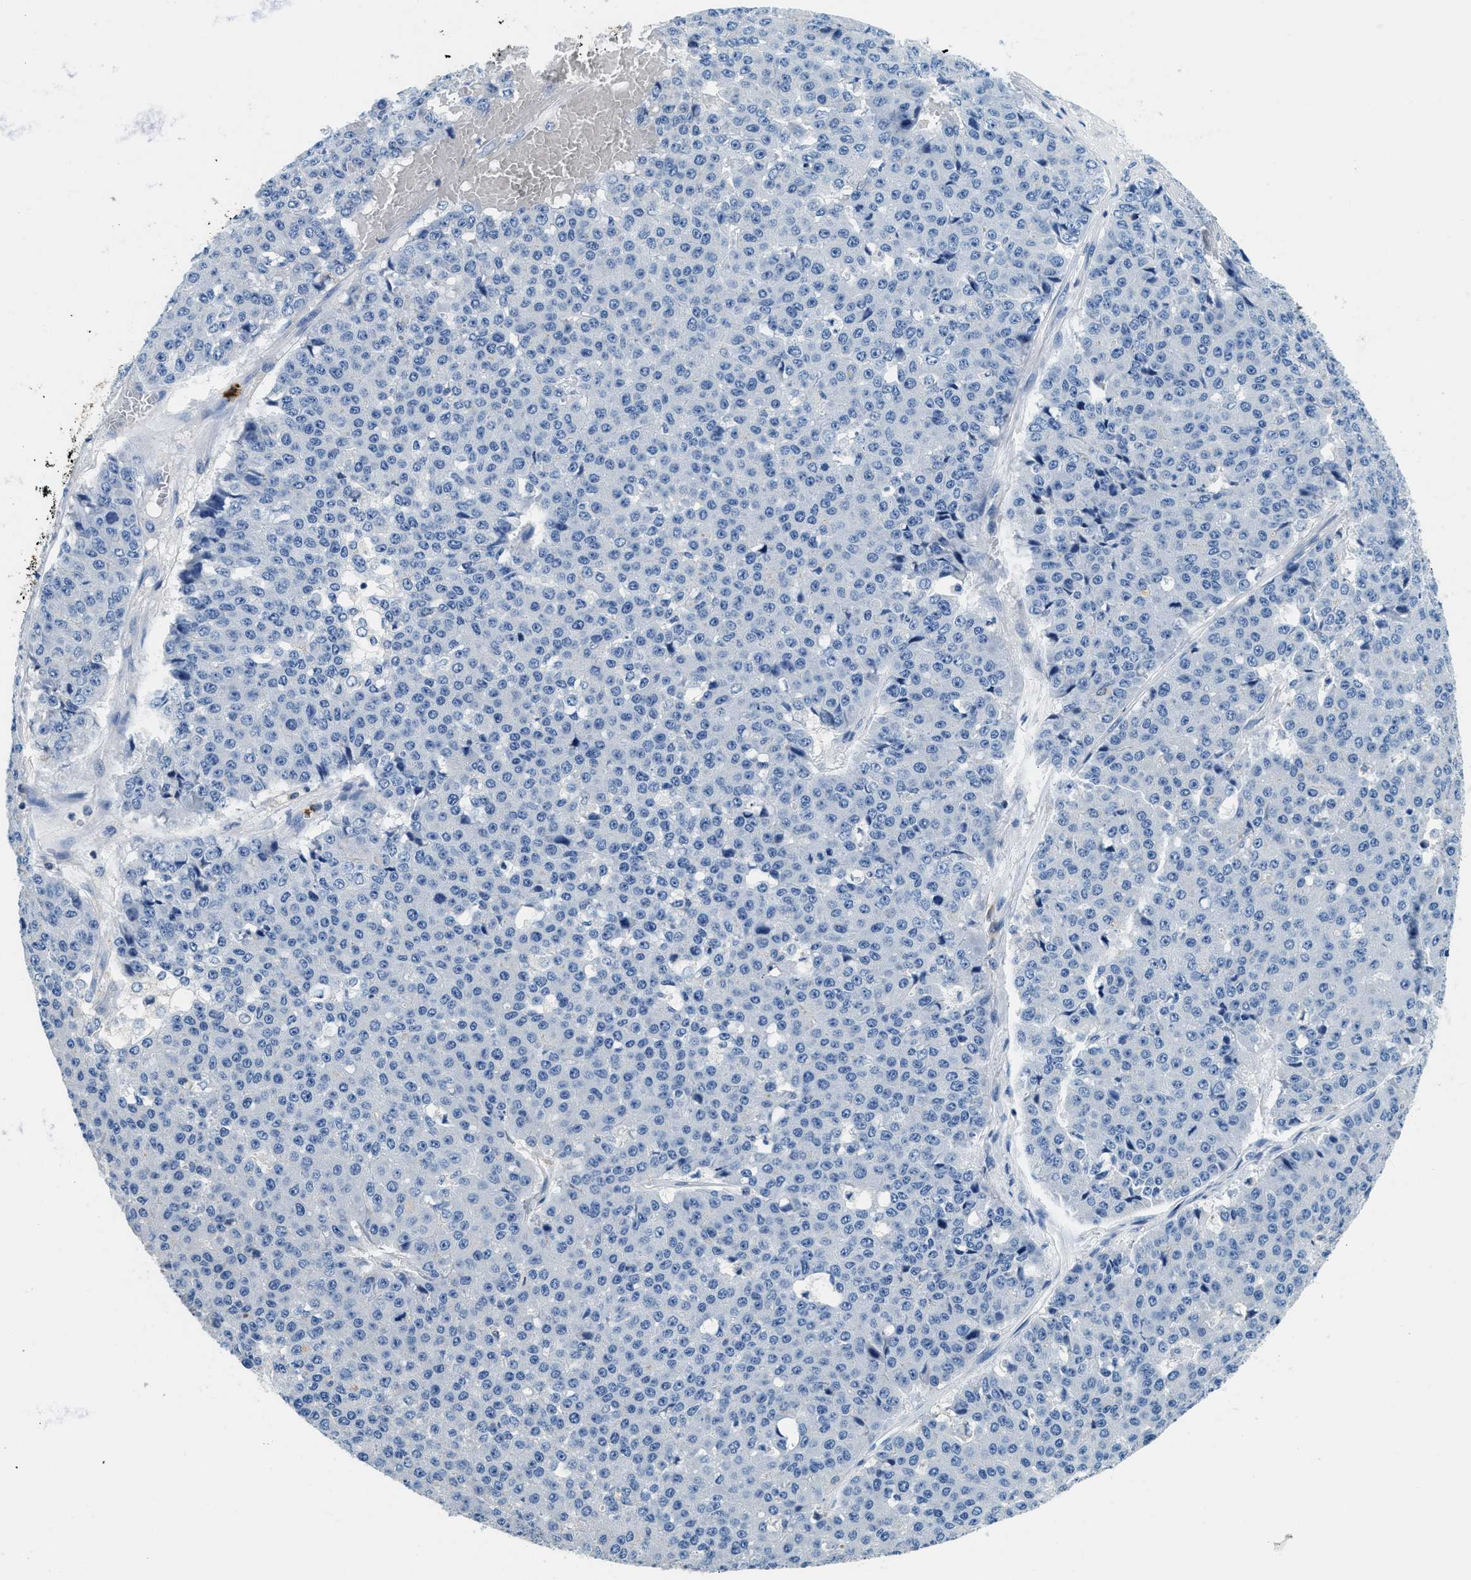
{"staining": {"intensity": "negative", "quantity": "none", "location": "none"}, "tissue": "pancreatic cancer", "cell_type": "Tumor cells", "image_type": "cancer", "snomed": [{"axis": "morphology", "description": "Adenocarcinoma, NOS"}, {"axis": "topography", "description": "Pancreas"}], "caption": "Immunohistochemistry (IHC) of human adenocarcinoma (pancreatic) exhibits no staining in tumor cells.", "gene": "ANXA3", "patient": {"sex": "male", "age": 50}}